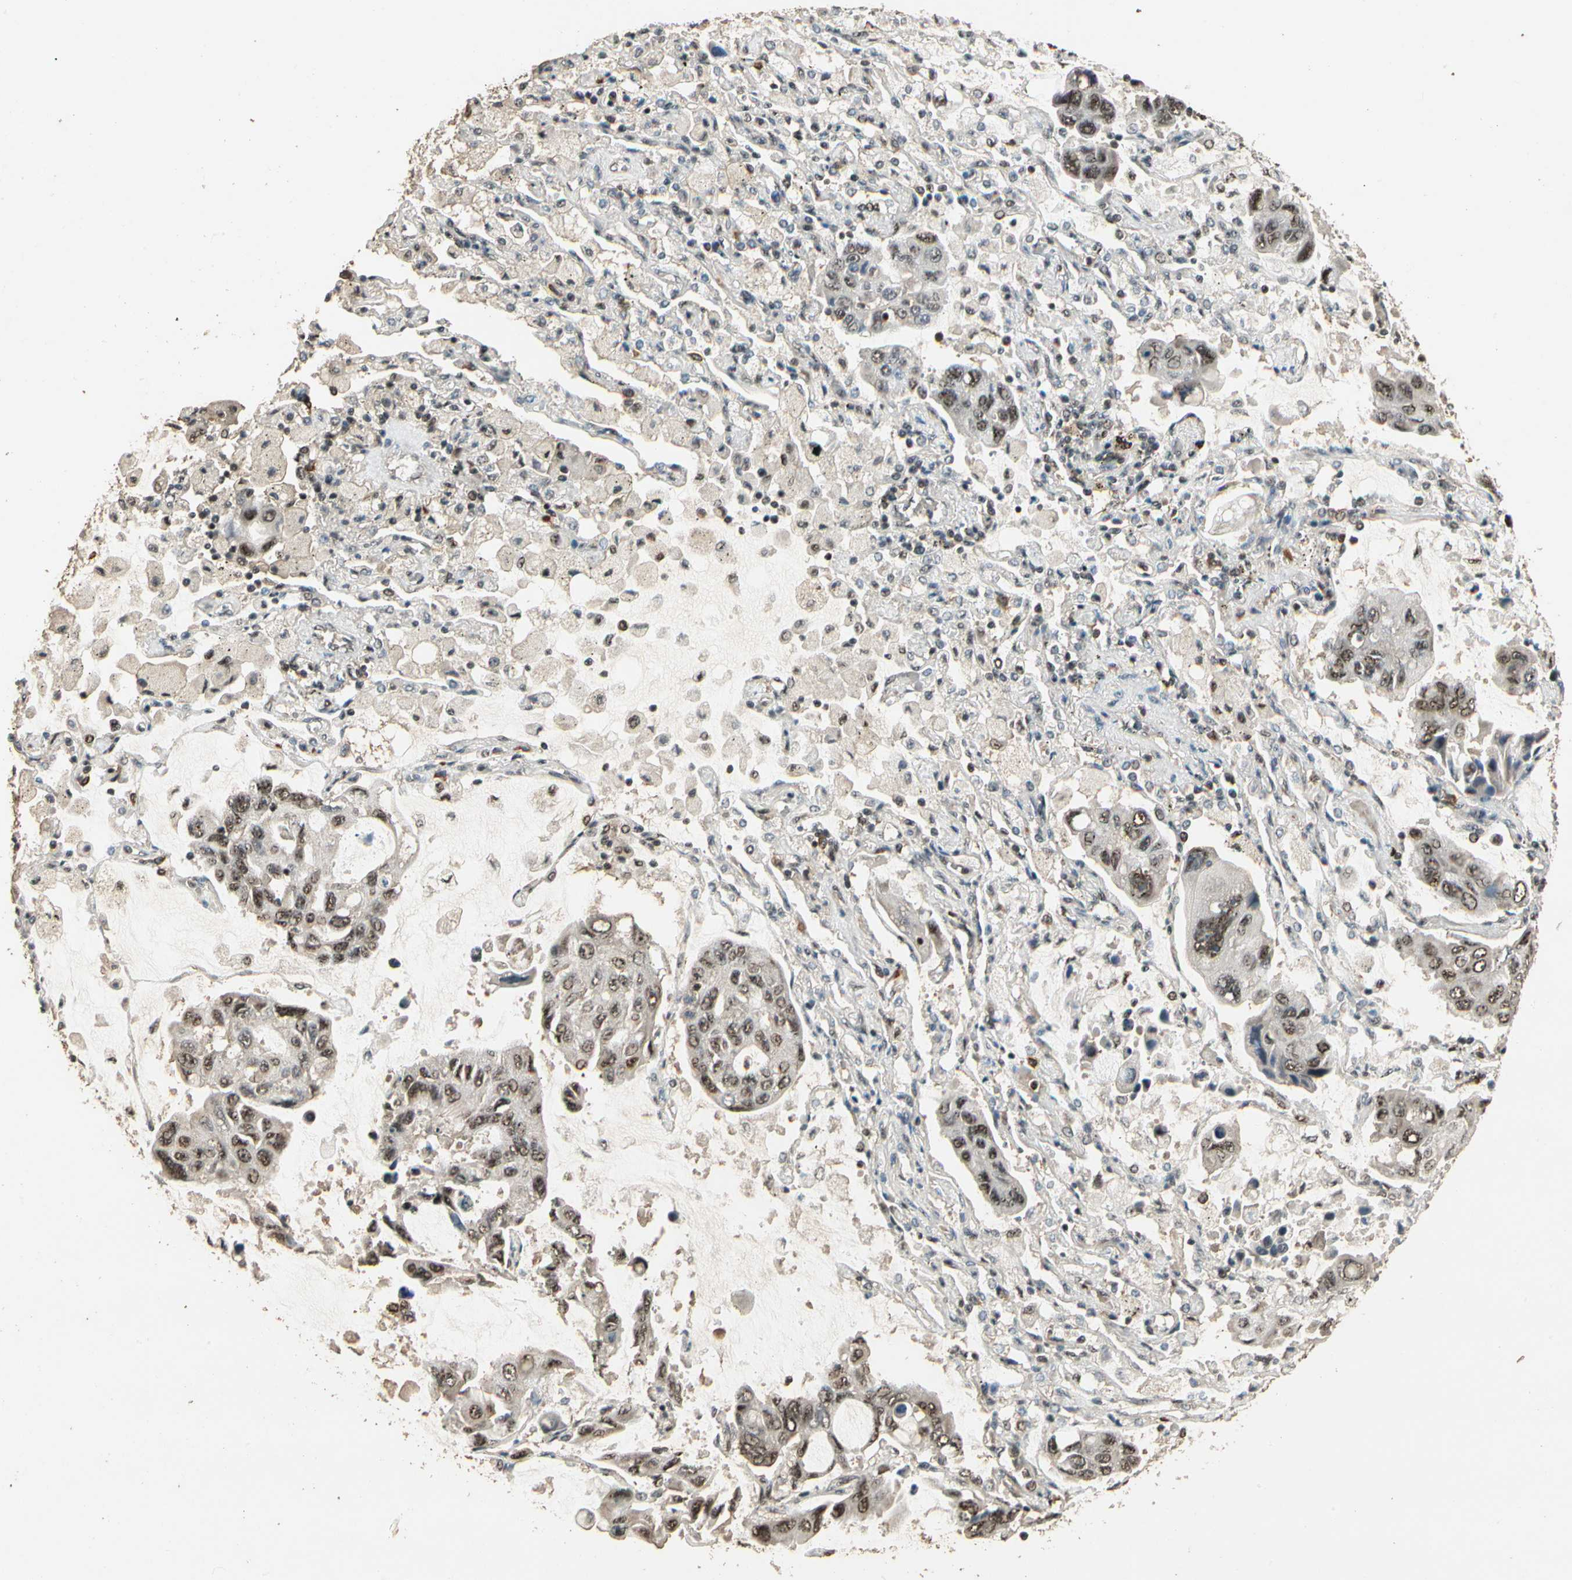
{"staining": {"intensity": "moderate", "quantity": ">75%", "location": "nuclear"}, "tissue": "lung cancer", "cell_type": "Tumor cells", "image_type": "cancer", "snomed": [{"axis": "morphology", "description": "Adenocarcinoma, NOS"}, {"axis": "topography", "description": "Lung"}], "caption": "The micrograph demonstrates immunohistochemical staining of lung cancer. There is moderate nuclear staining is seen in about >75% of tumor cells. (IHC, brightfield microscopy, high magnification).", "gene": "RBM25", "patient": {"sex": "male", "age": 64}}